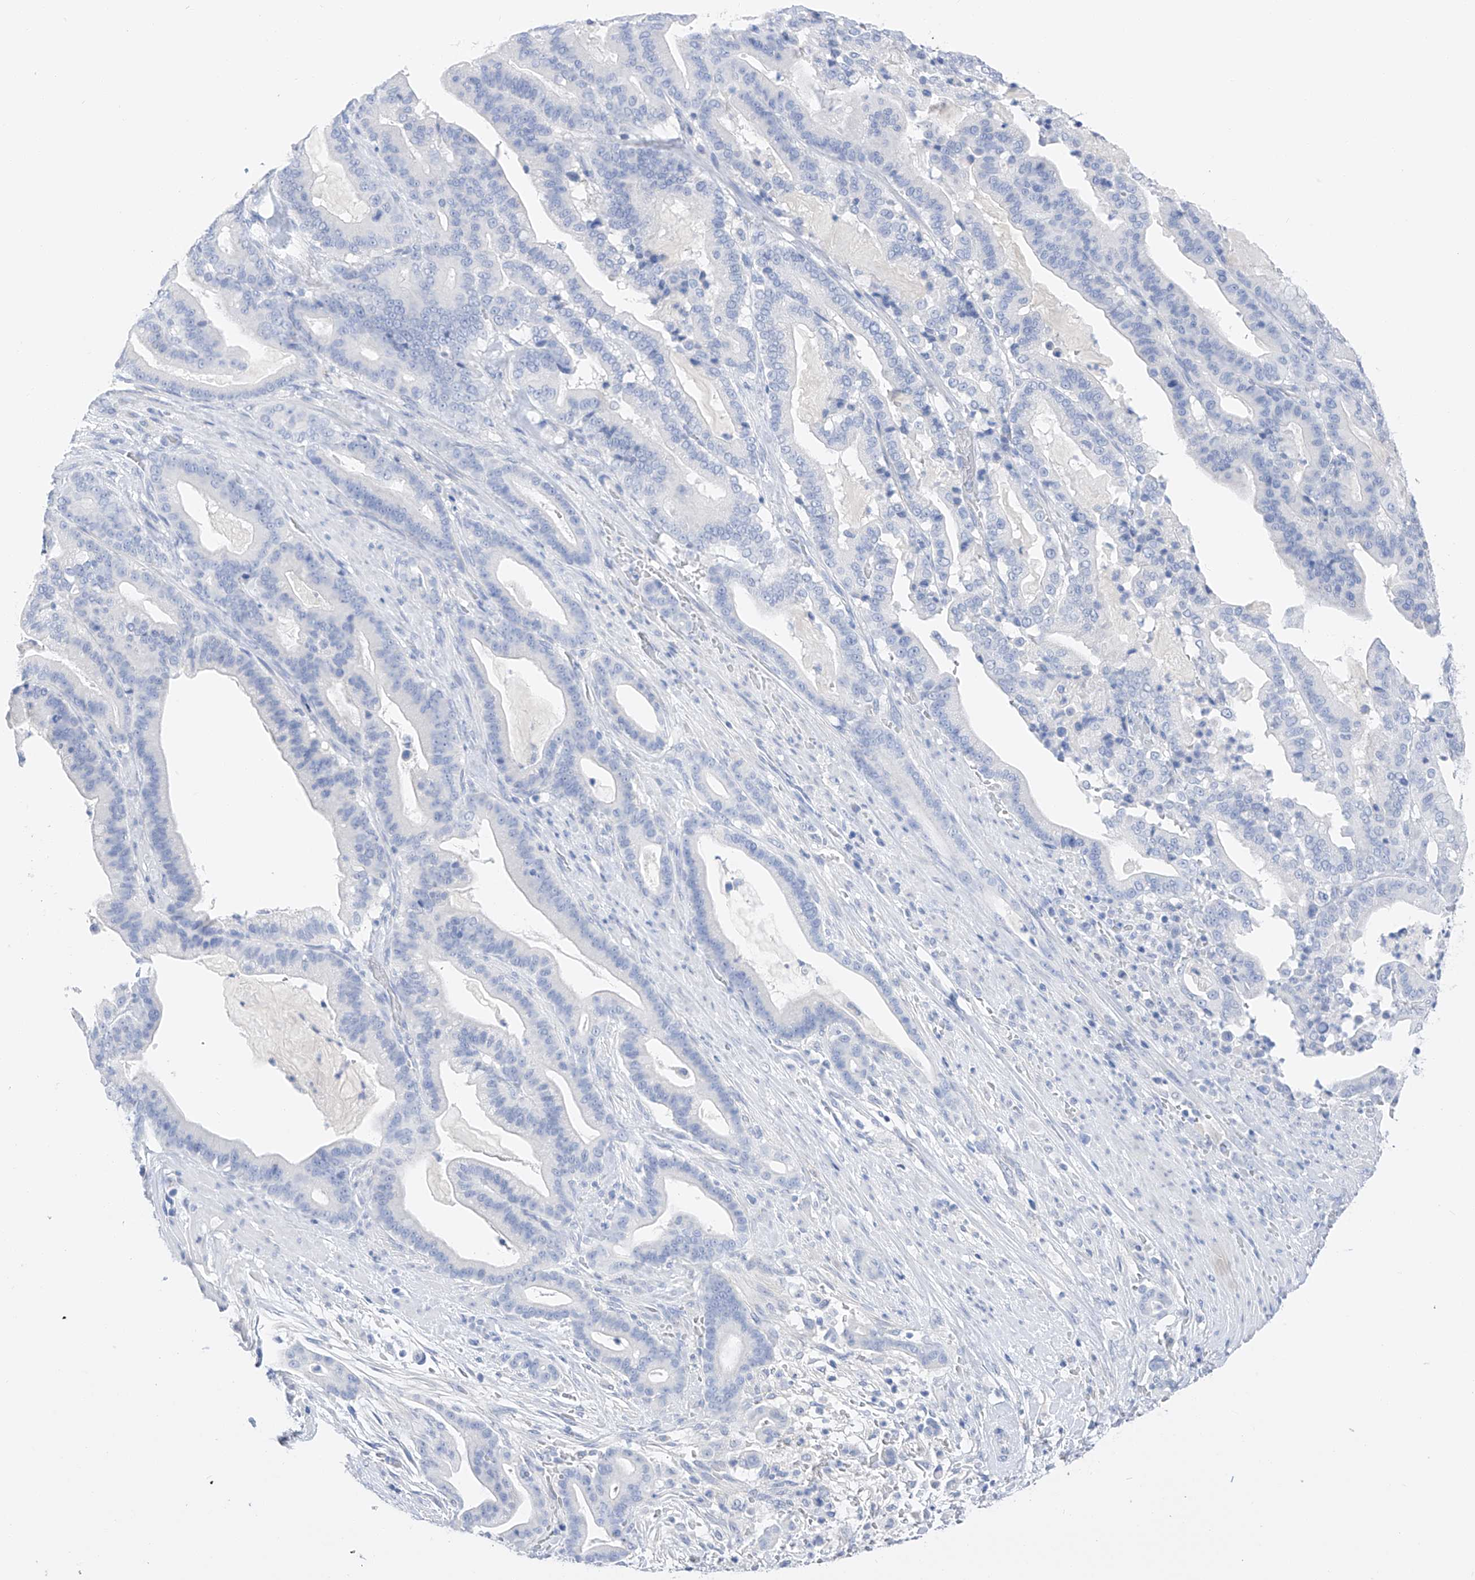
{"staining": {"intensity": "negative", "quantity": "none", "location": "none"}, "tissue": "pancreatic cancer", "cell_type": "Tumor cells", "image_type": "cancer", "snomed": [{"axis": "morphology", "description": "Adenocarcinoma, NOS"}, {"axis": "topography", "description": "Pancreas"}], "caption": "The IHC image has no significant staining in tumor cells of pancreatic cancer (adenocarcinoma) tissue.", "gene": "FLG", "patient": {"sex": "male", "age": 63}}